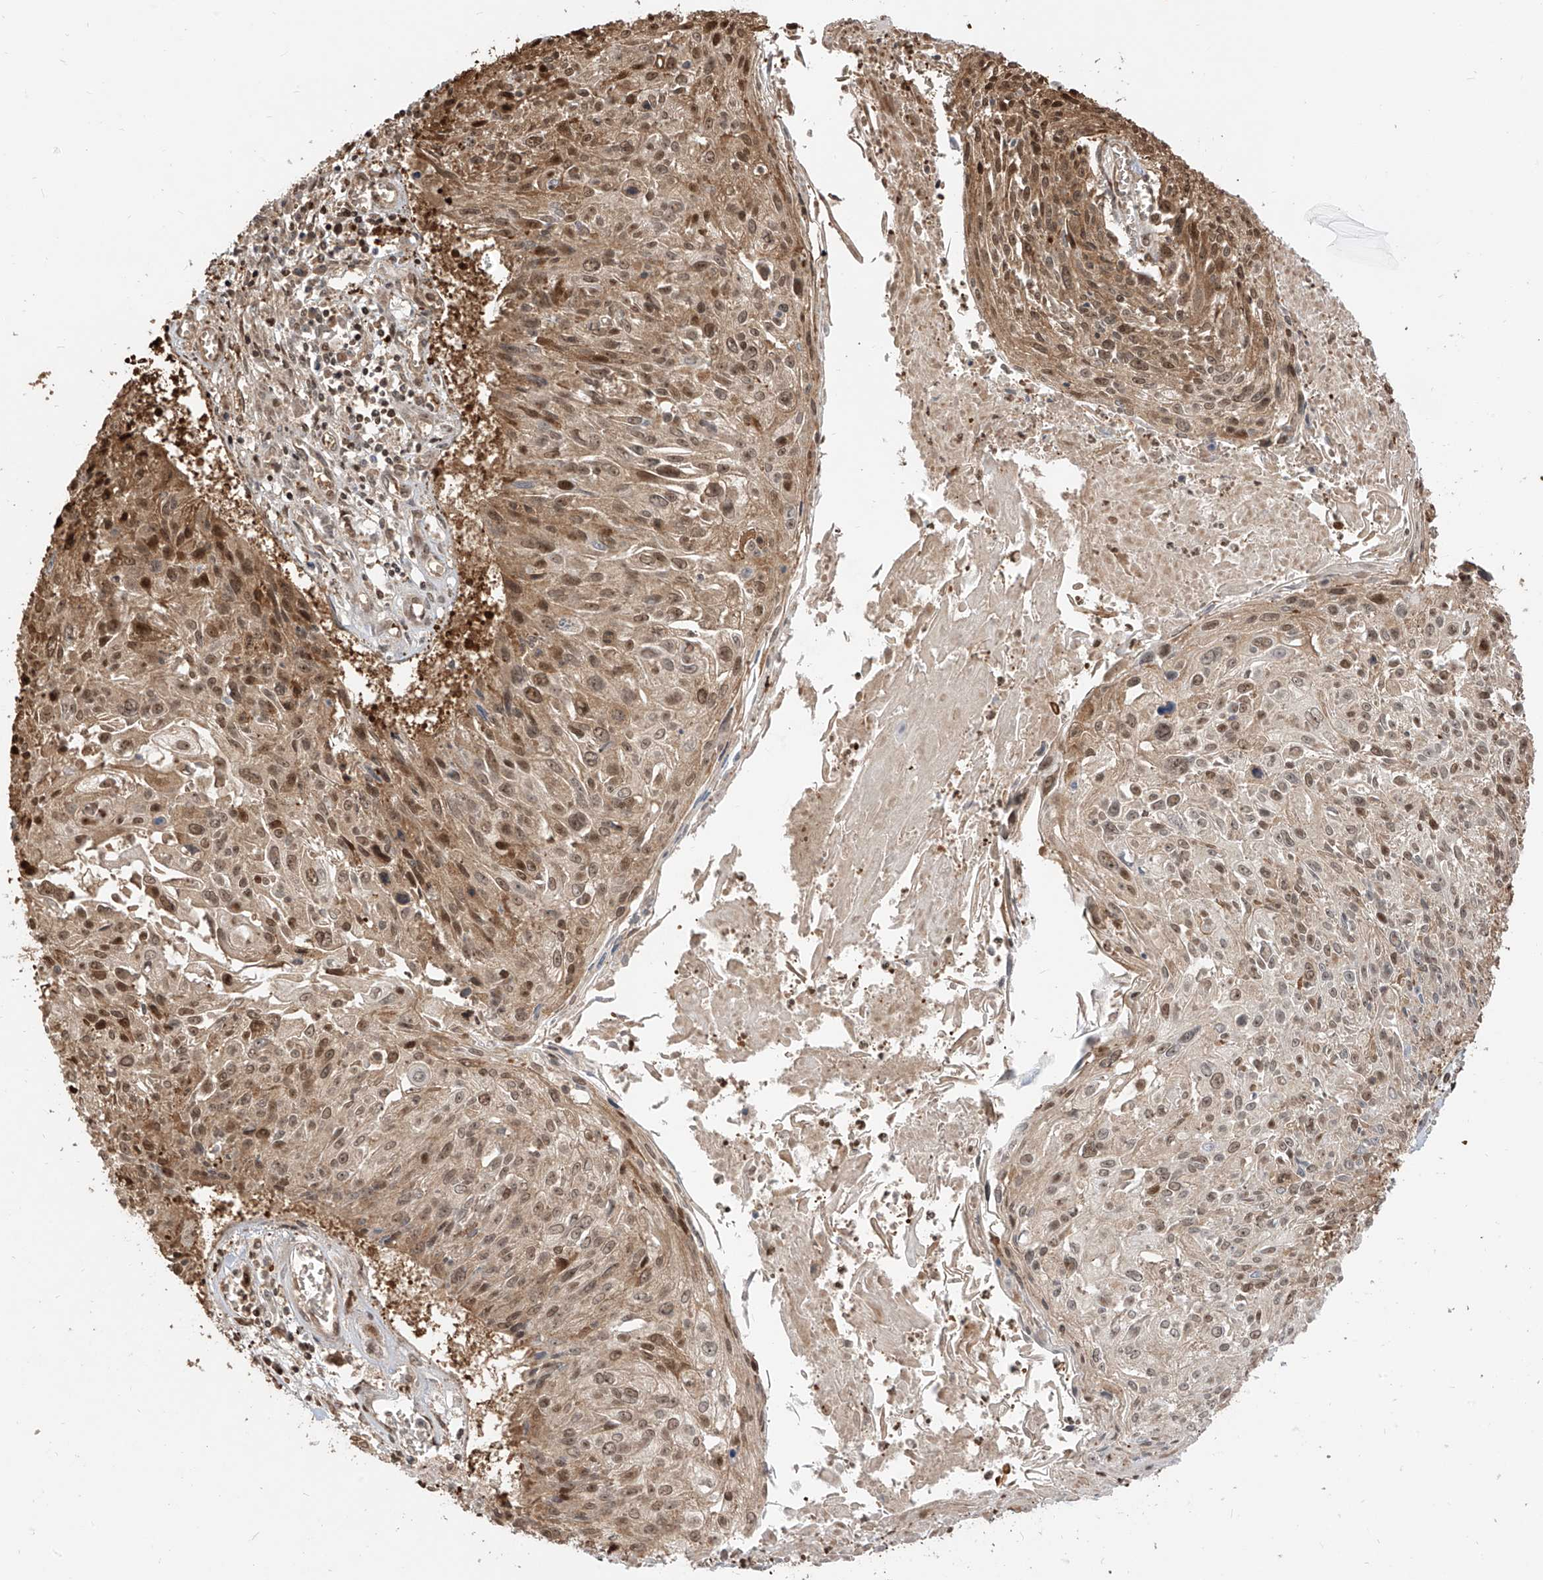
{"staining": {"intensity": "moderate", "quantity": ">75%", "location": "cytoplasmic/membranous,nuclear"}, "tissue": "cervical cancer", "cell_type": "Tumor cells", "image_type": "cancer", "snomed": [{"axis": "morphology", "description": "Squamous cell carcinoma, NOS"}, {"axis": "topography", "description": "Cervix"}], "caption": "High-power microscopy captured an IHC photomicrograph of cervical squamous cell carcinoma, revealing moderate cytoplasmic/membranous and nuclear expression in about >75% of tumor cells.", "gene": "VMP1", "patient": {"sex": "female", "age": 51}}